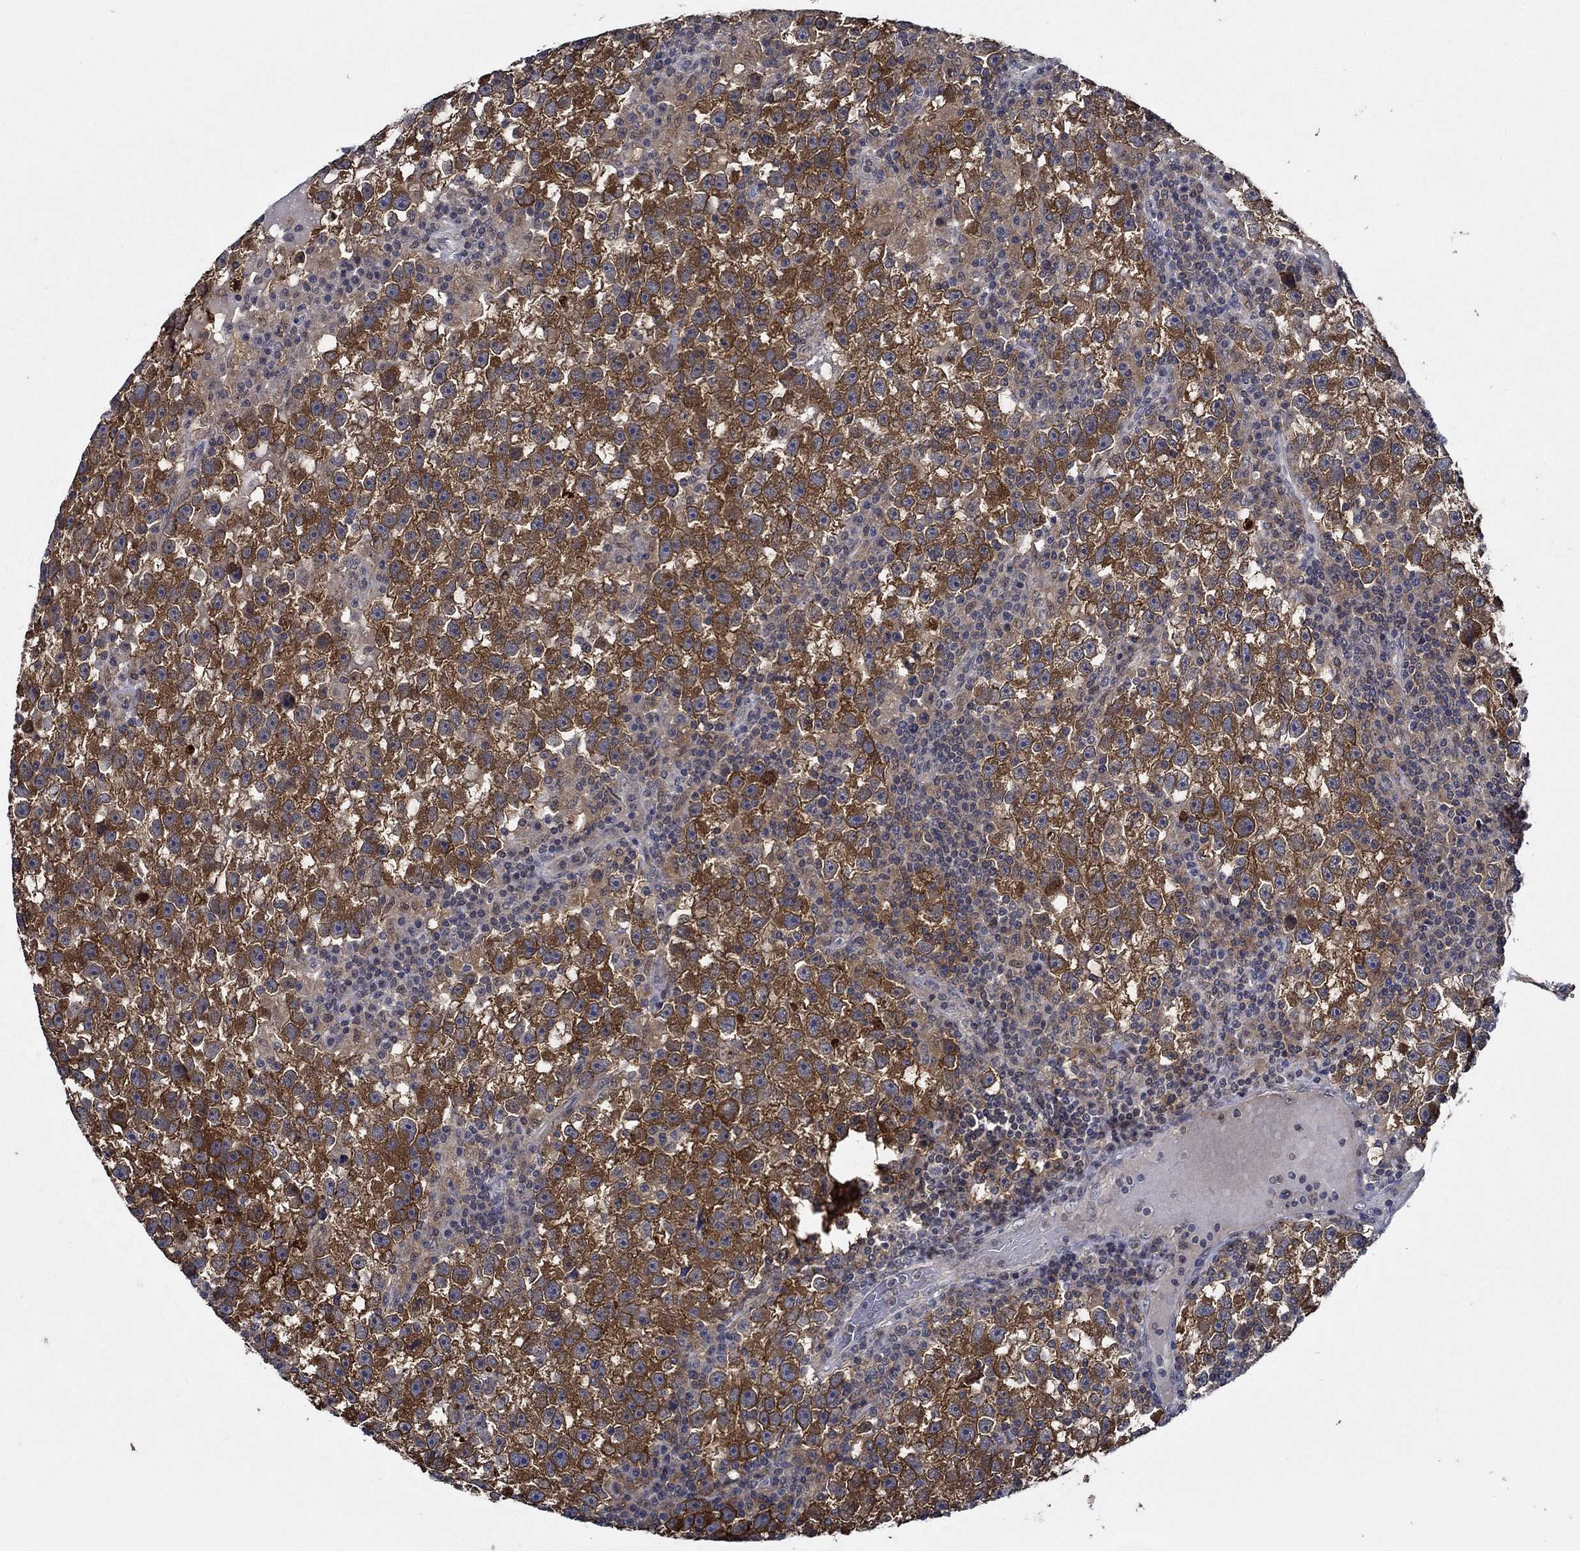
{"staining": {"intensity": "strong", "quantity": ">75%", "location": "cytoplasmic/membranous"}, "tissue": "testis cancer", "cell_type": "Tumor cells", "image_type": "cancer", "snomed": [{"axis": "morphology", "description": "Seminoma, NOS"}, {"axis": "topography", "description": "Testis"}], "caption": "This is an image of immunohistochemistry (IHC) staining of seminoma (testis), which shows strong staining in the cytoplasmic/membranous of tumor cells.", "gene": "DACT1", "patient": {"sex": "male", "age": 47}}